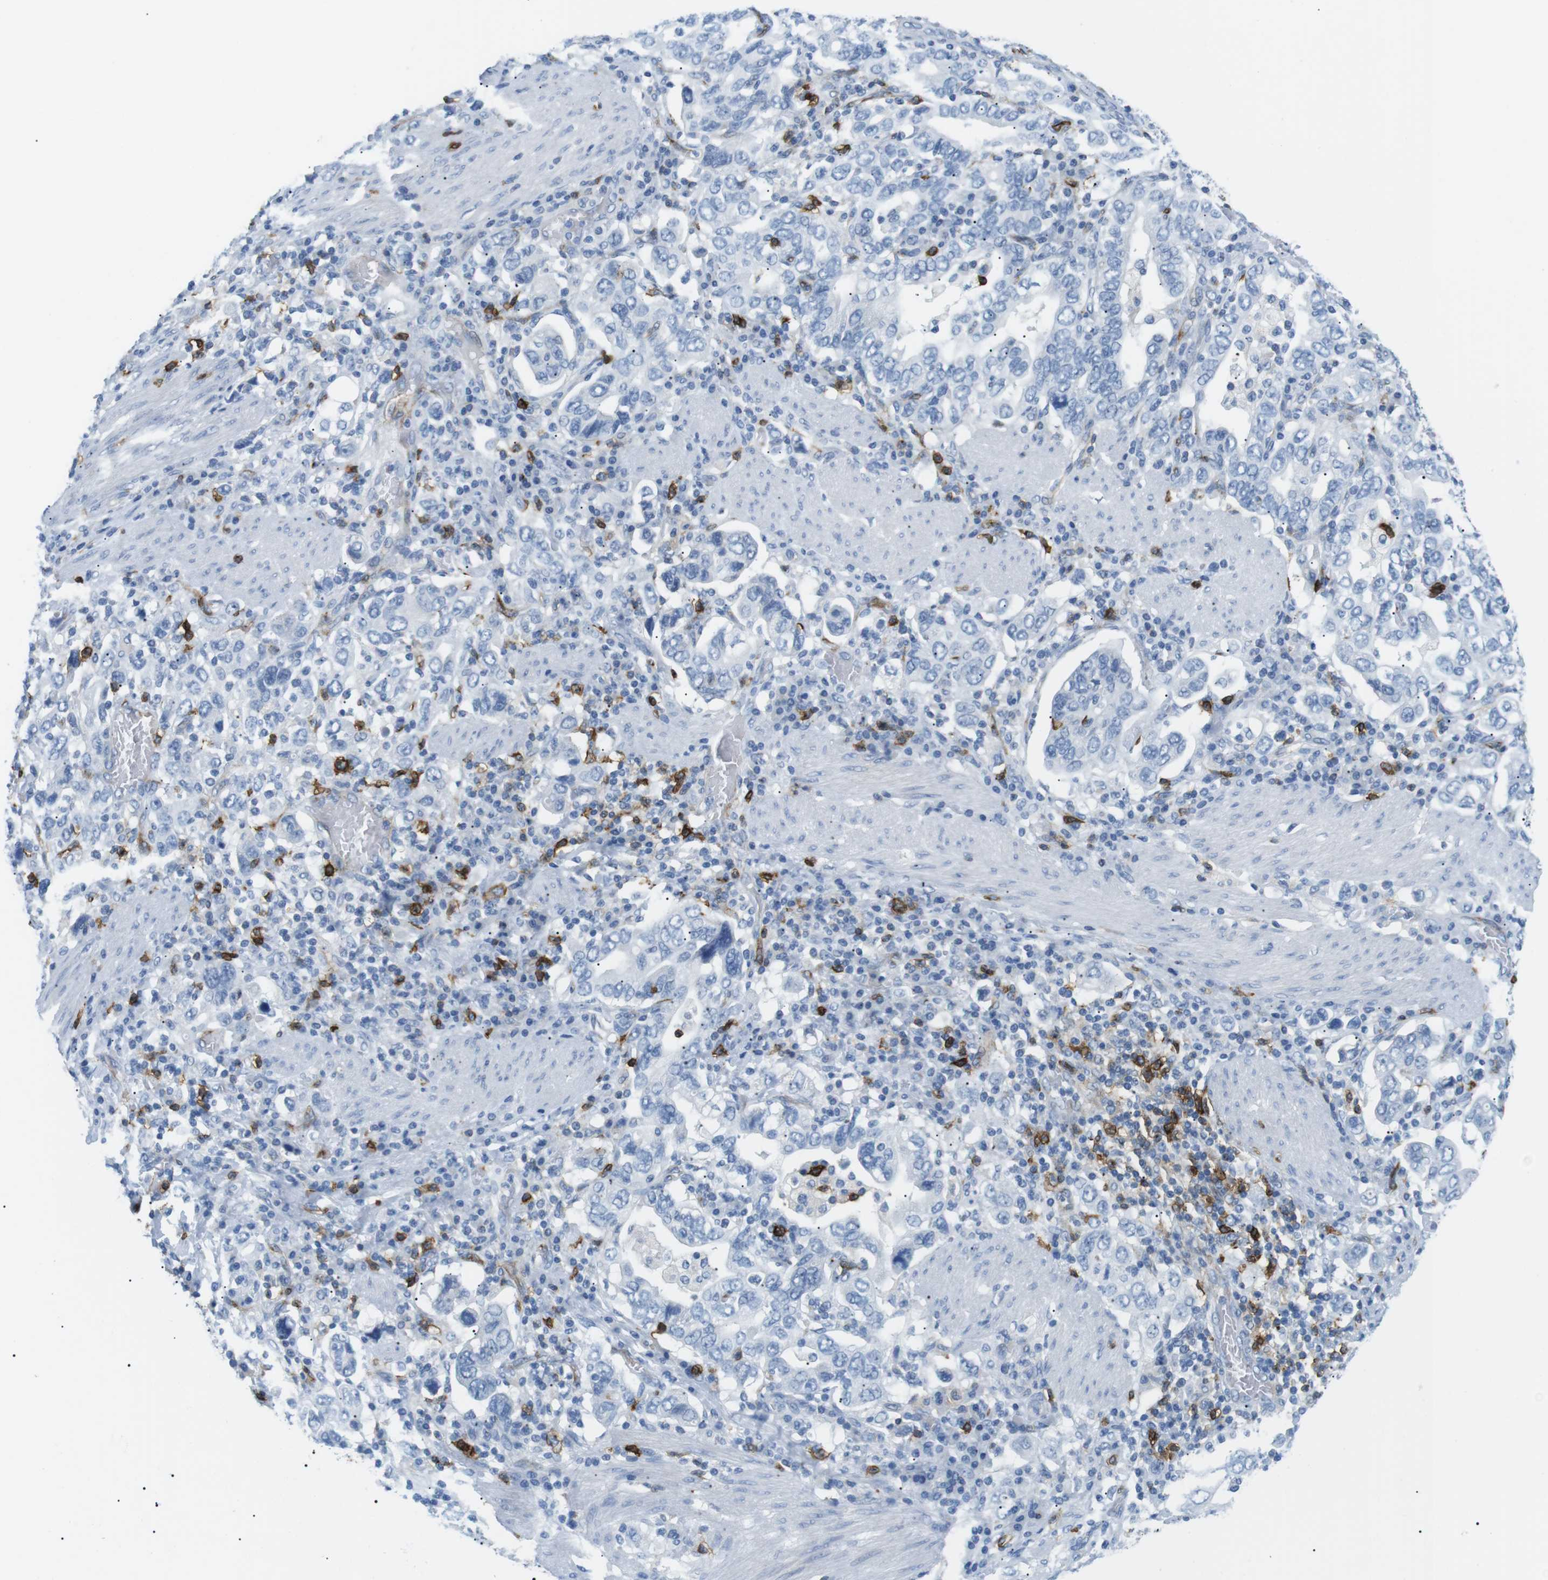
{"staining": {"intensity": "negative", "quantity": "none", "location": "none"}, "tissue": "stomach cancer", "cell_type": "Tumor cells", "image_type": "cancer", "snomed": [{"axis": "morphology", "description": "Adenocarcinoma, NOS"}, {"axis": "topography", "description": "Stomach, upper"}], "caption": "Immunohistochemistry (IHC) photomicrograph of neoplastic tissue: stomach cancer stained with DAB demonstrates no significant protein expression in tumor cells.", "gene": "TNFRSF4", "patient": {"sex": "male", "age": 62}}